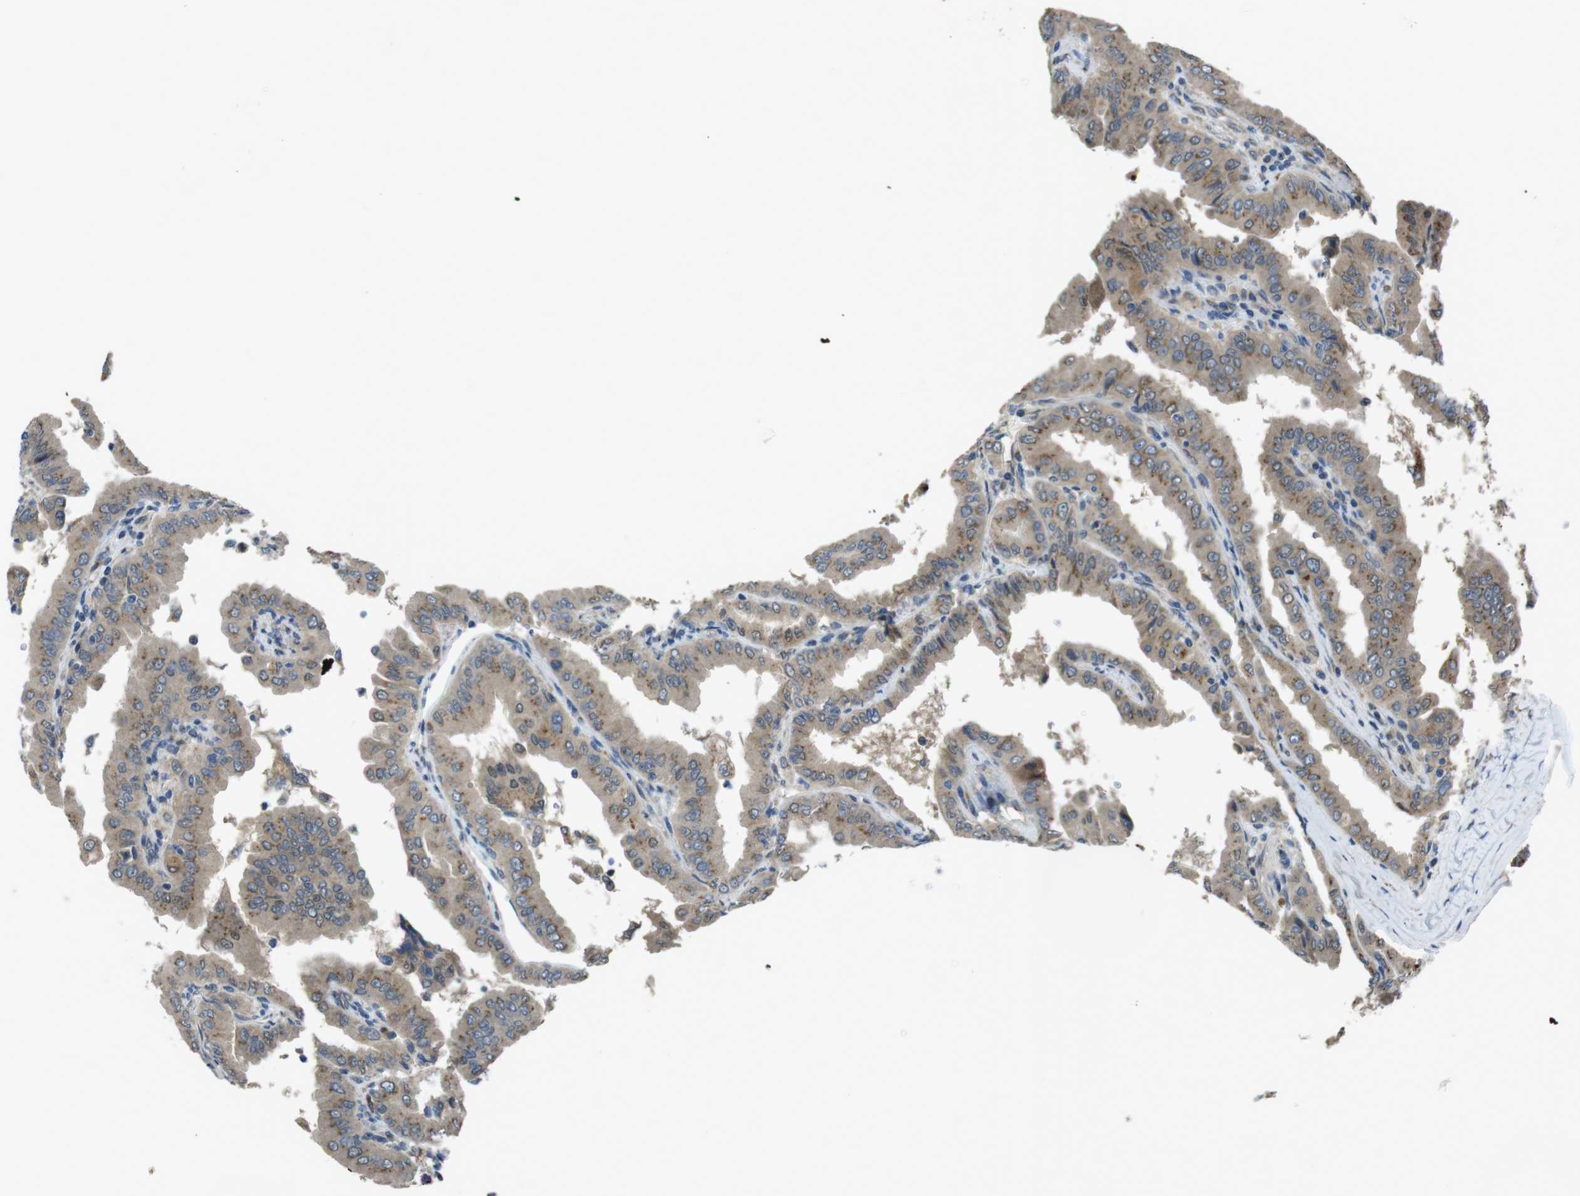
{"staining": {"intensity": "moderate", "quantity": ">75%", "location": "cytoplasmic/membranous"}, "tissue": "thyroid cancer", "cell_type": "Tumor cells", "image_type": "cancer", "snomed": [{"axis": "morphology", "description": "Papillary adenocarcinoma, NOS"}, {"axis": "topography", "description": "Thyroid gland"}], "caption": "A medium amount of moderate cytoplasmic/membranous expression is seen in about >75% of tumor cells in thyroid cancer tissue. (Brightfield microscopy of DAB IHC at high magnification).", "gene": "RAB6A", "patient": {"sex": "male", "age": 33}}